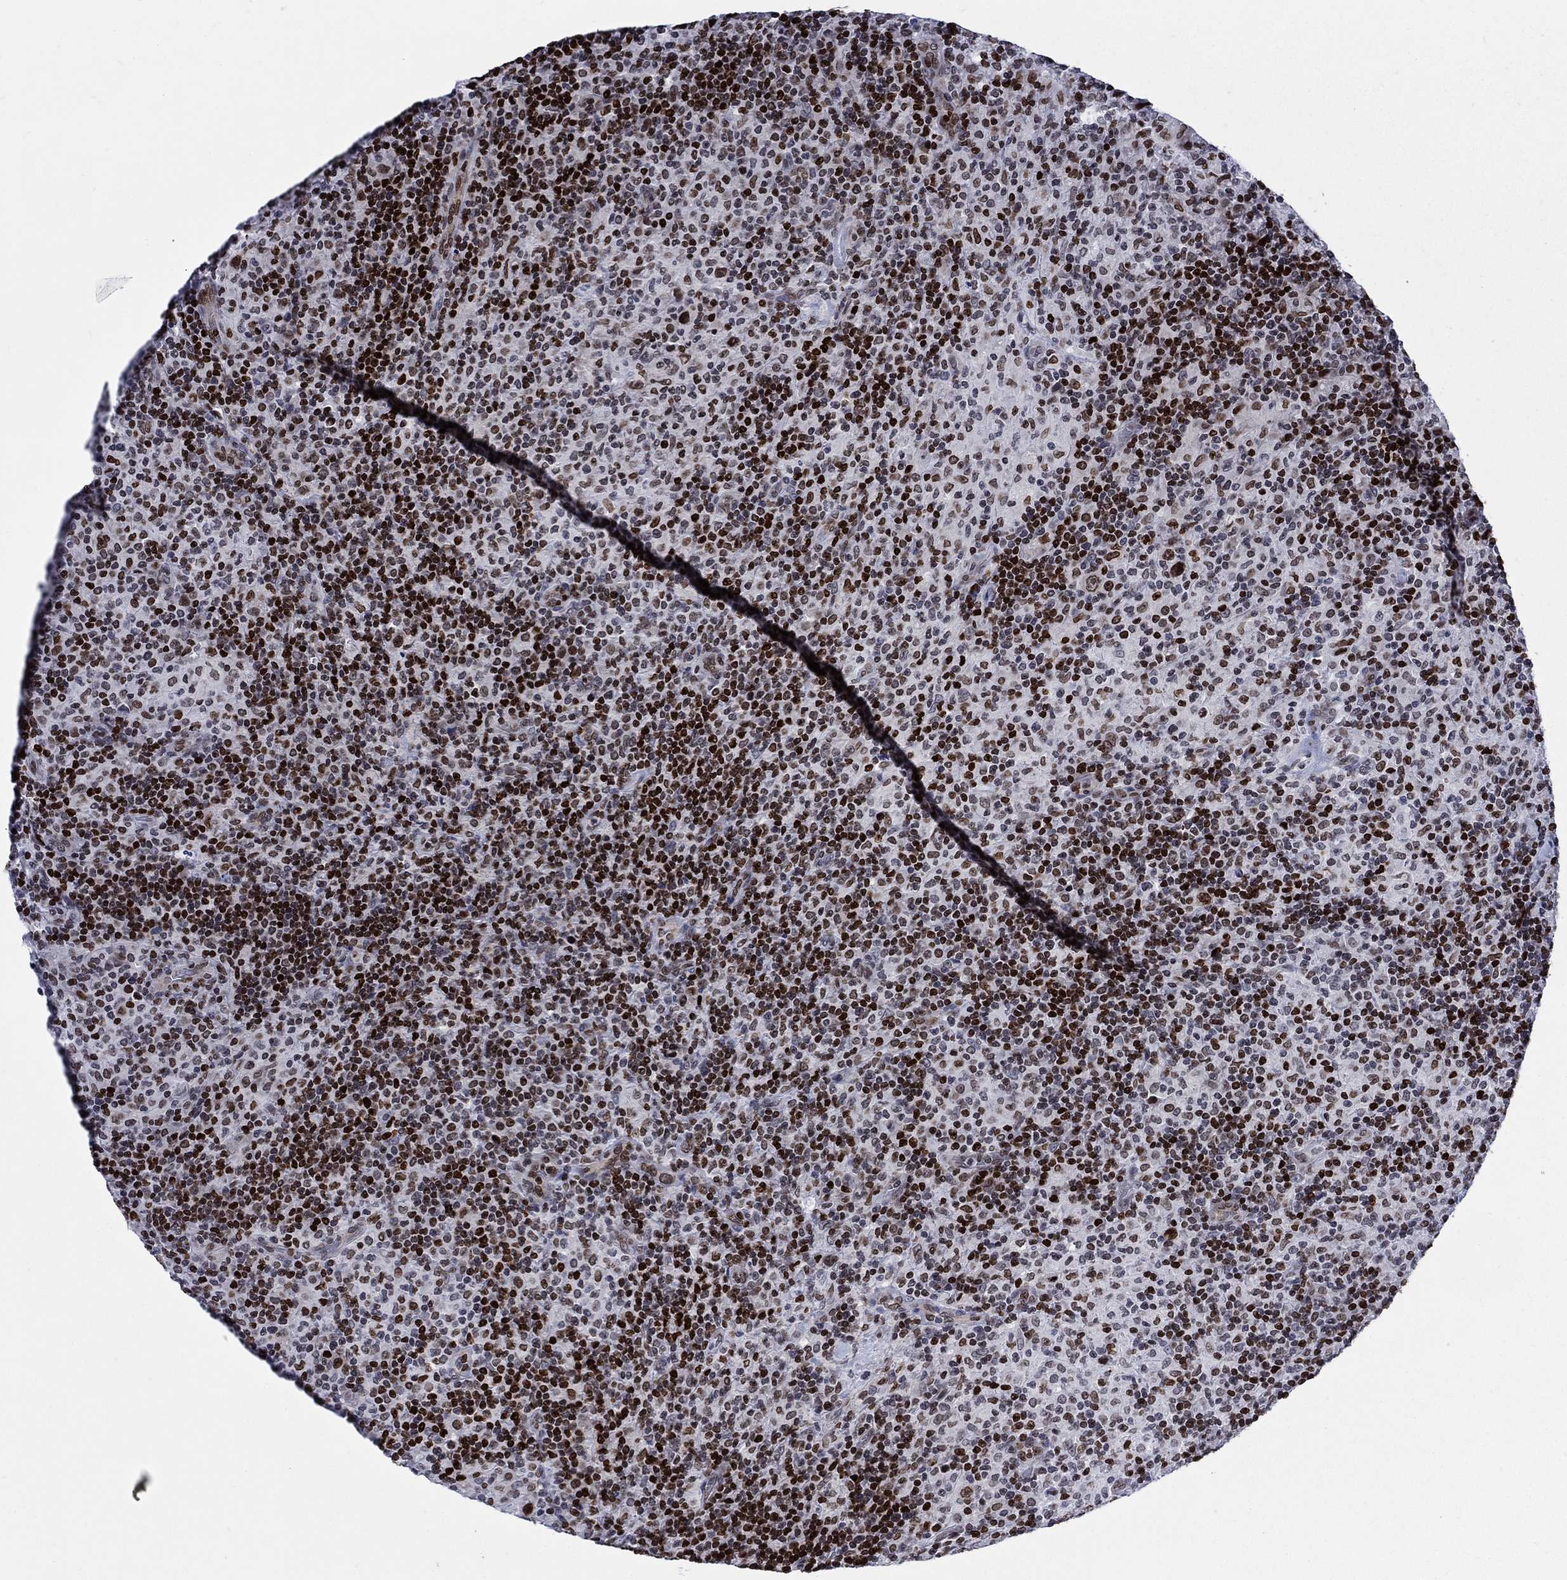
{"staining": {"intensity": "strong", "quantity": "25%-75%", "location": "nuclear"}, "tissue": "lymphoma", "cell_type": "Tumor cells", "image_type": "cancer", "snomed": [{"axis": "morphology", "description": "Hodgkin's disease, NOS"}, {"axis": "topography", "description": "Lymph node"}], "caption": "Hodgkin's disease stained with DAB (3,3'-diaminobenzidine) immunohistochemistry exhibits high levels of strong nuclear expression in about 25%-75% of tumor cells.", "gene": "HMGA1", "patient": {"sex": "male", "age": 70}}